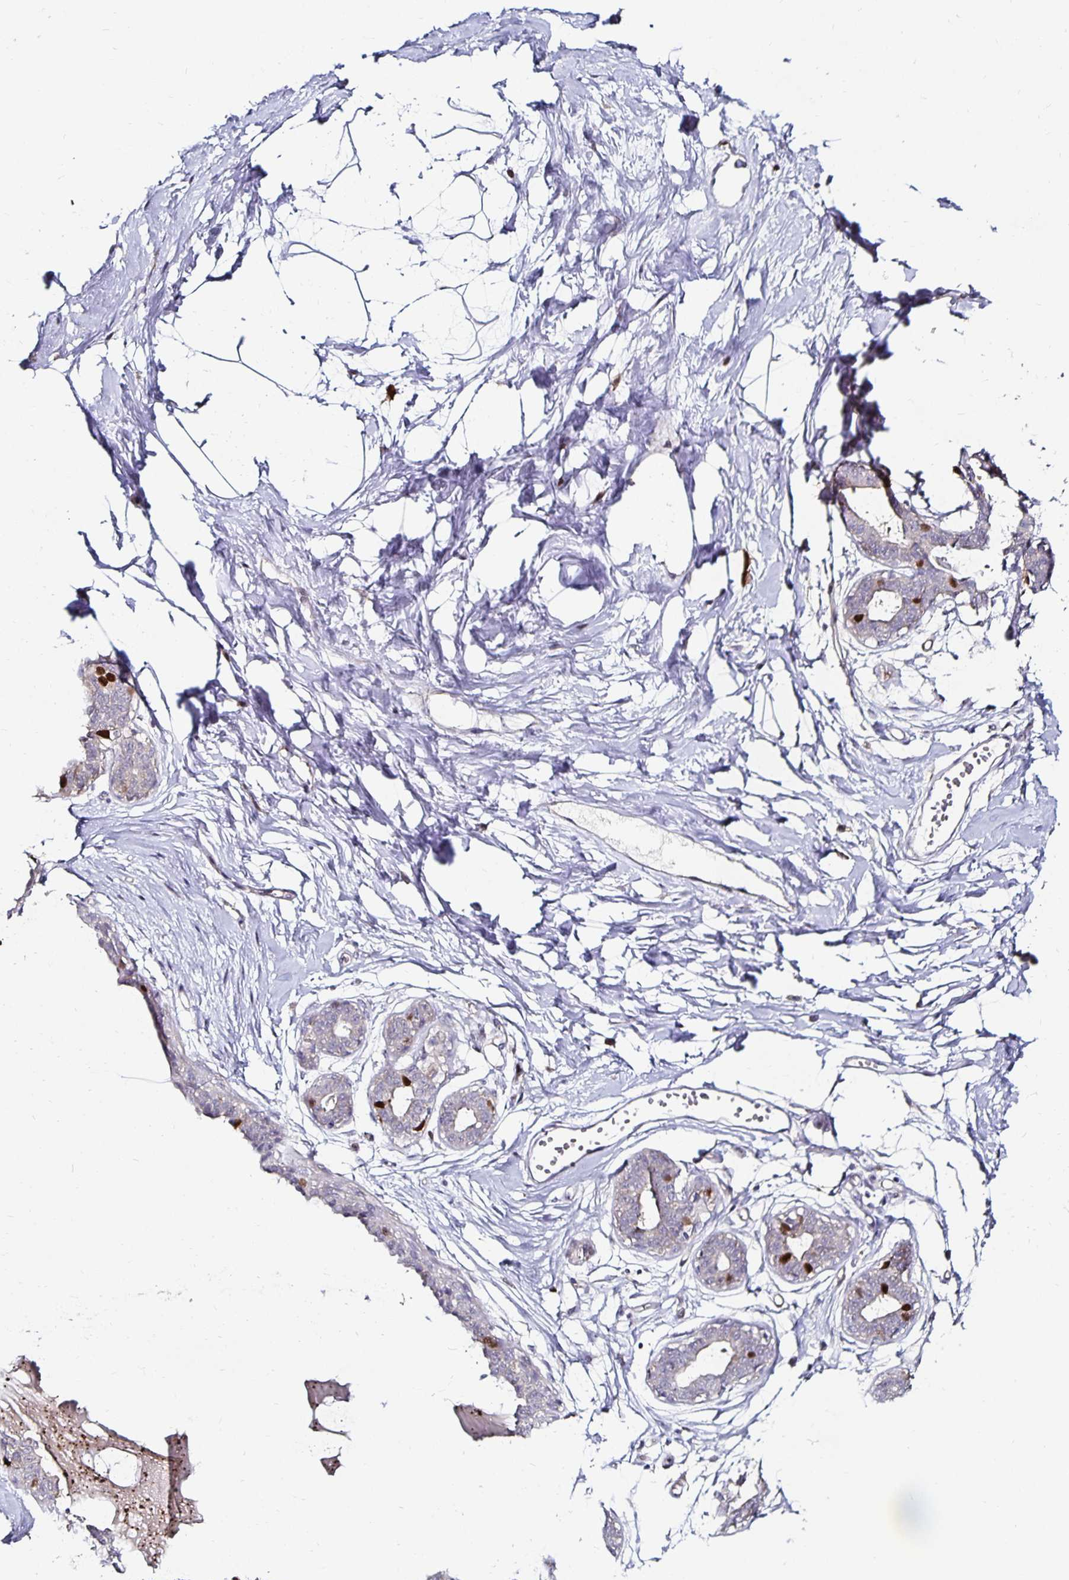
{"staining": {"intensity": "negative", "quantity": "none", "location": "none"}, "tissue": "breast", "cell_type": "Adipocytes", "image_type": "normal", "snomed": [{"axis": "morphology", "description": "Normal tissue, NOS"}, {"axis": "topography", "description": "Breast"}], "caption": "Adipocytes are negative for protein expression in normal human breast. (DAB immunohistochemistry (IHC) with hematoxylin counter stain).", "gene": "ANLN", "patient": {"sex": "female", "age": 45}}